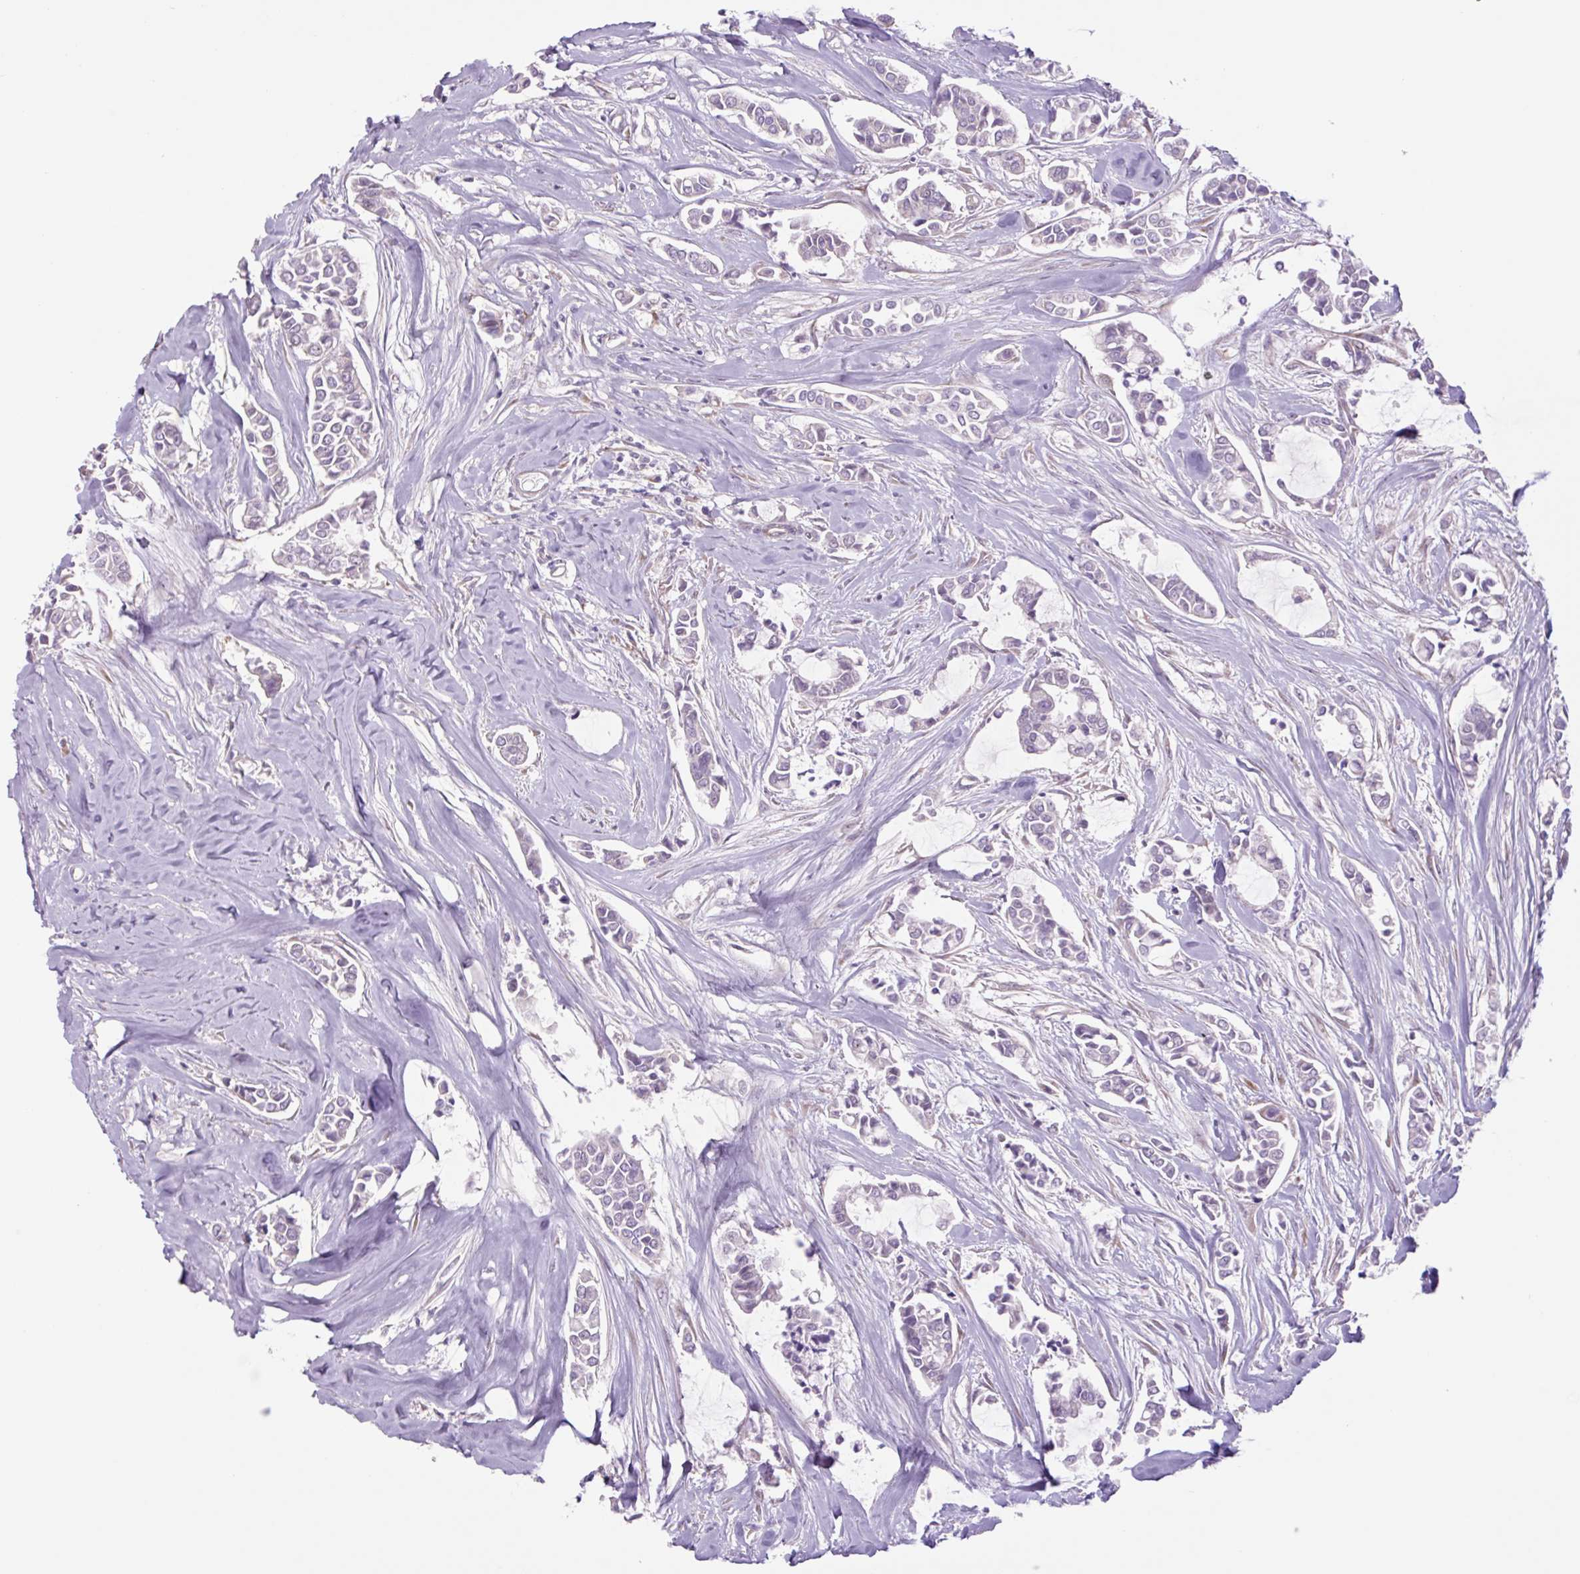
{"staining": {"intensity": "negative", "quantity": "none", "location": "none"}, "tissue": "breast cancer", "cell_type": "Tumor cells", "image_type": "cancer", "snomed": [{"axis": "morphology", "description": "Duct carcinoma"}, {"axis": "topography", "description": "Breast"}], "caption": "This is an immunohistochemistry micrograph of human breast cancer. There is no positivity in tumor cells.", "gene": "PLA2G4A", "patient": {"sex": "female", "age": 84}}